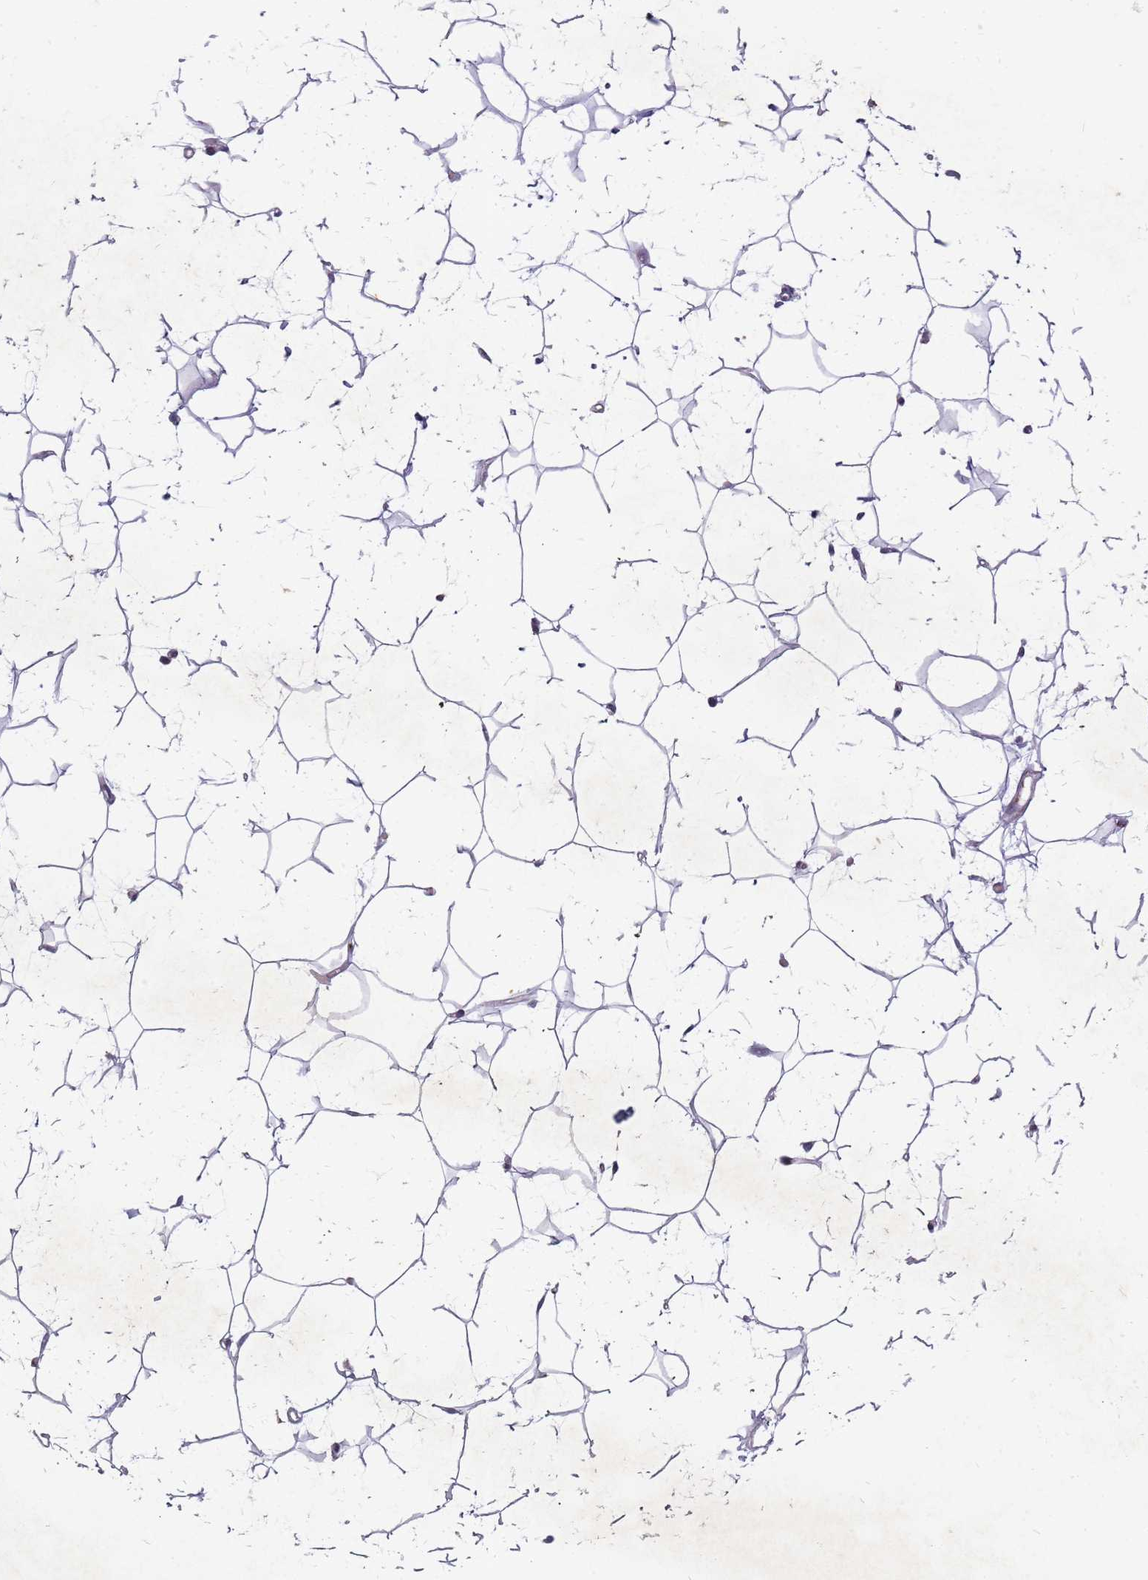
{"staining": {"intensity": "negative", "quantity": "none", "location": "none"}, "tissue": "adipose tissue", "cell_type": "Adipocytes", "image_type": "normal", "snomed": [{"axis": "morphology", "description": "Normal tissue, NOS"}, {"axis": "topography", "description": "Breast"}], "caption": "Benign adipose tissue was stained to show a protein in brown. There is no significant staining in adipocytes. Brightfield microscopy of immunohistochemistry (IHC) stained with DAB (brown) and hematoxylin (blue), captured at high magnification.", "gene": "NEK6", "patient": {"sex": "female", "age": 26}}